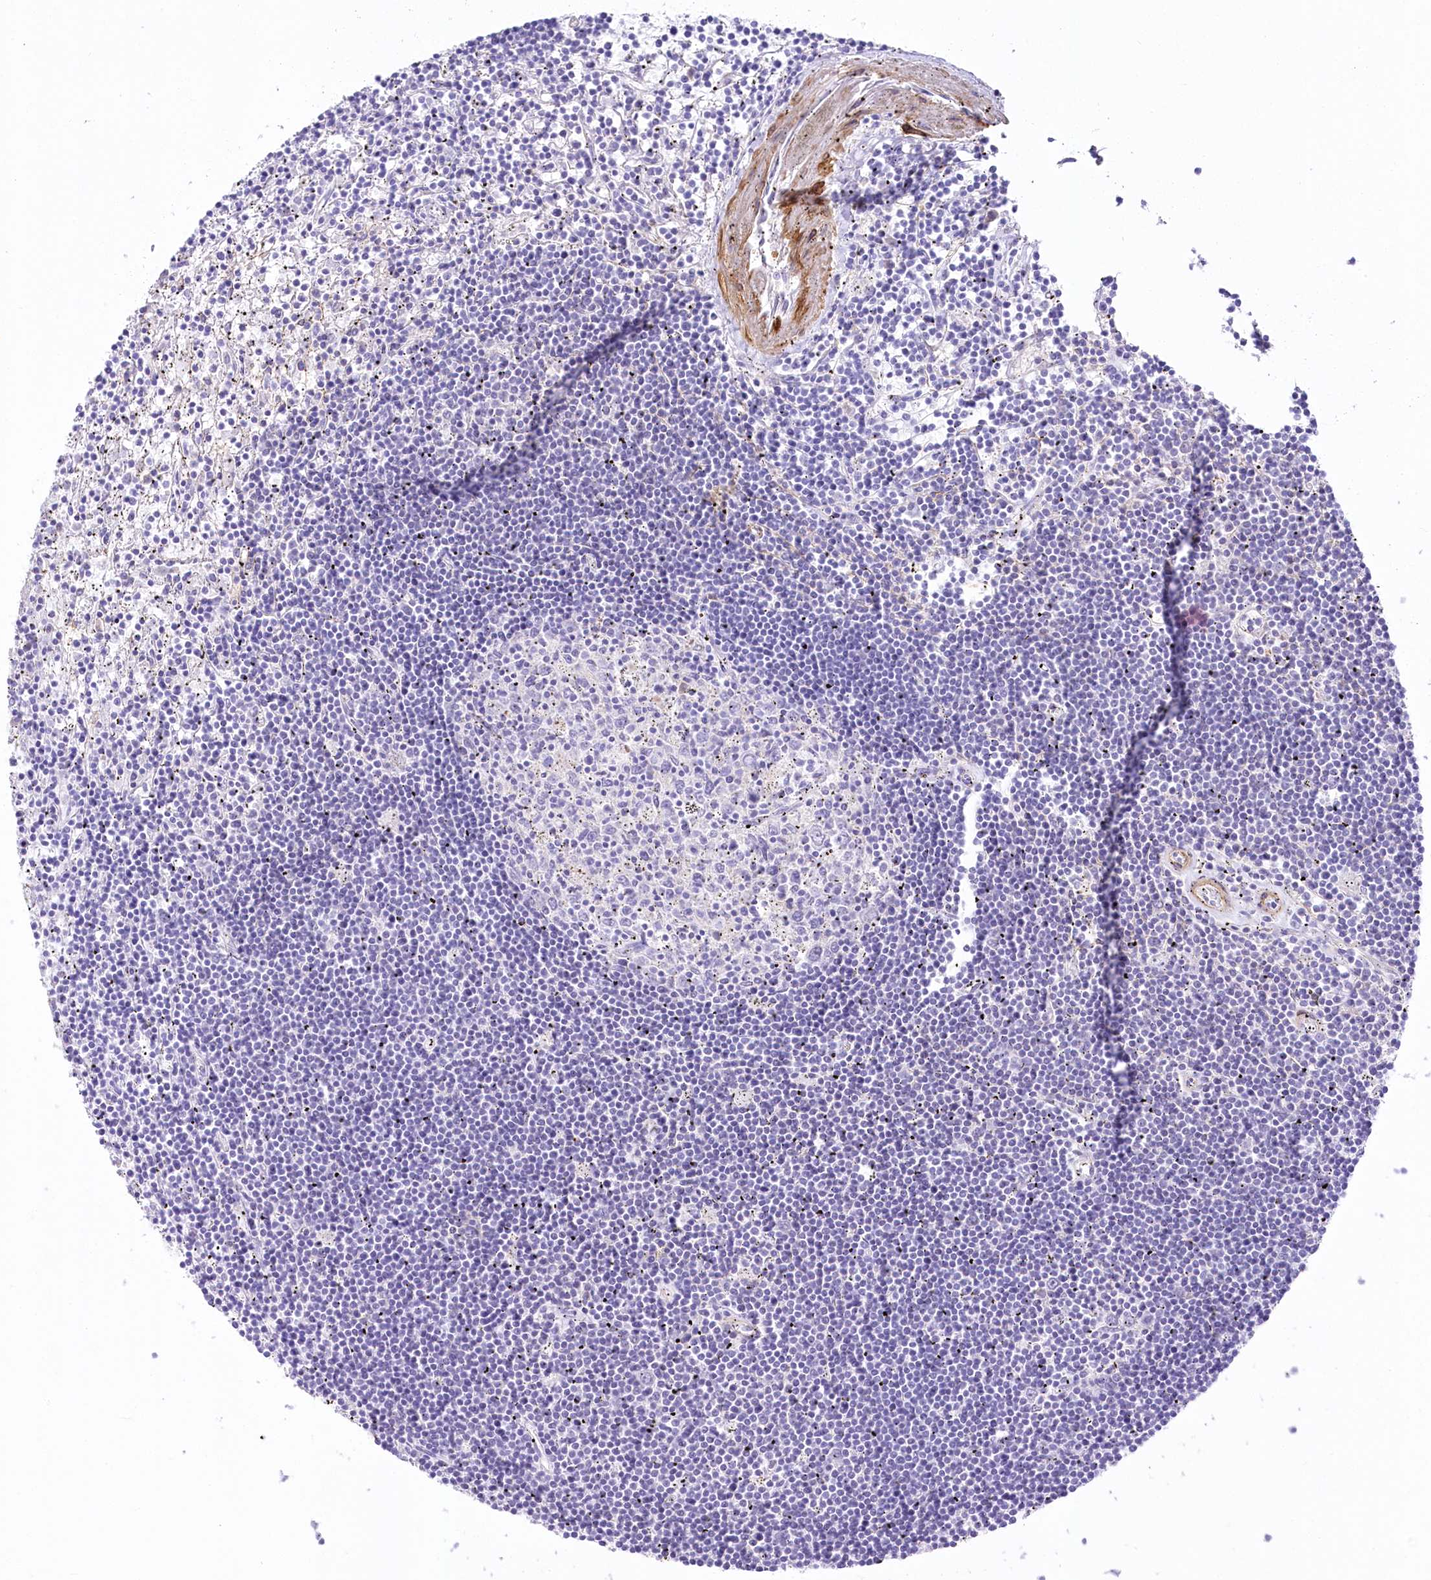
{"staining": {"intensity": "negative", "quantity": "none", "location": "none"}, "tissue": "lymphoma", "cell_type": "Tumor cells", "image_type": "cancer", "snomed": [{"axis": "morphology", "description": "Malignant lymphoma, non-Hodgkin's type, Low grade"}, {"axis": "topography", "description": "Spleen"}], "caption": "This histopathology image is of lymphoma stained with IHC to label a protein in brown with the nuclei are counter-stained blue. There is no positivity in tumor cells. (Immunohistochemistry (ihc), brightfield microscopy, high magnification).", "gene": "SYNPO2", "patient": {"sex": "male", "age": 76}}